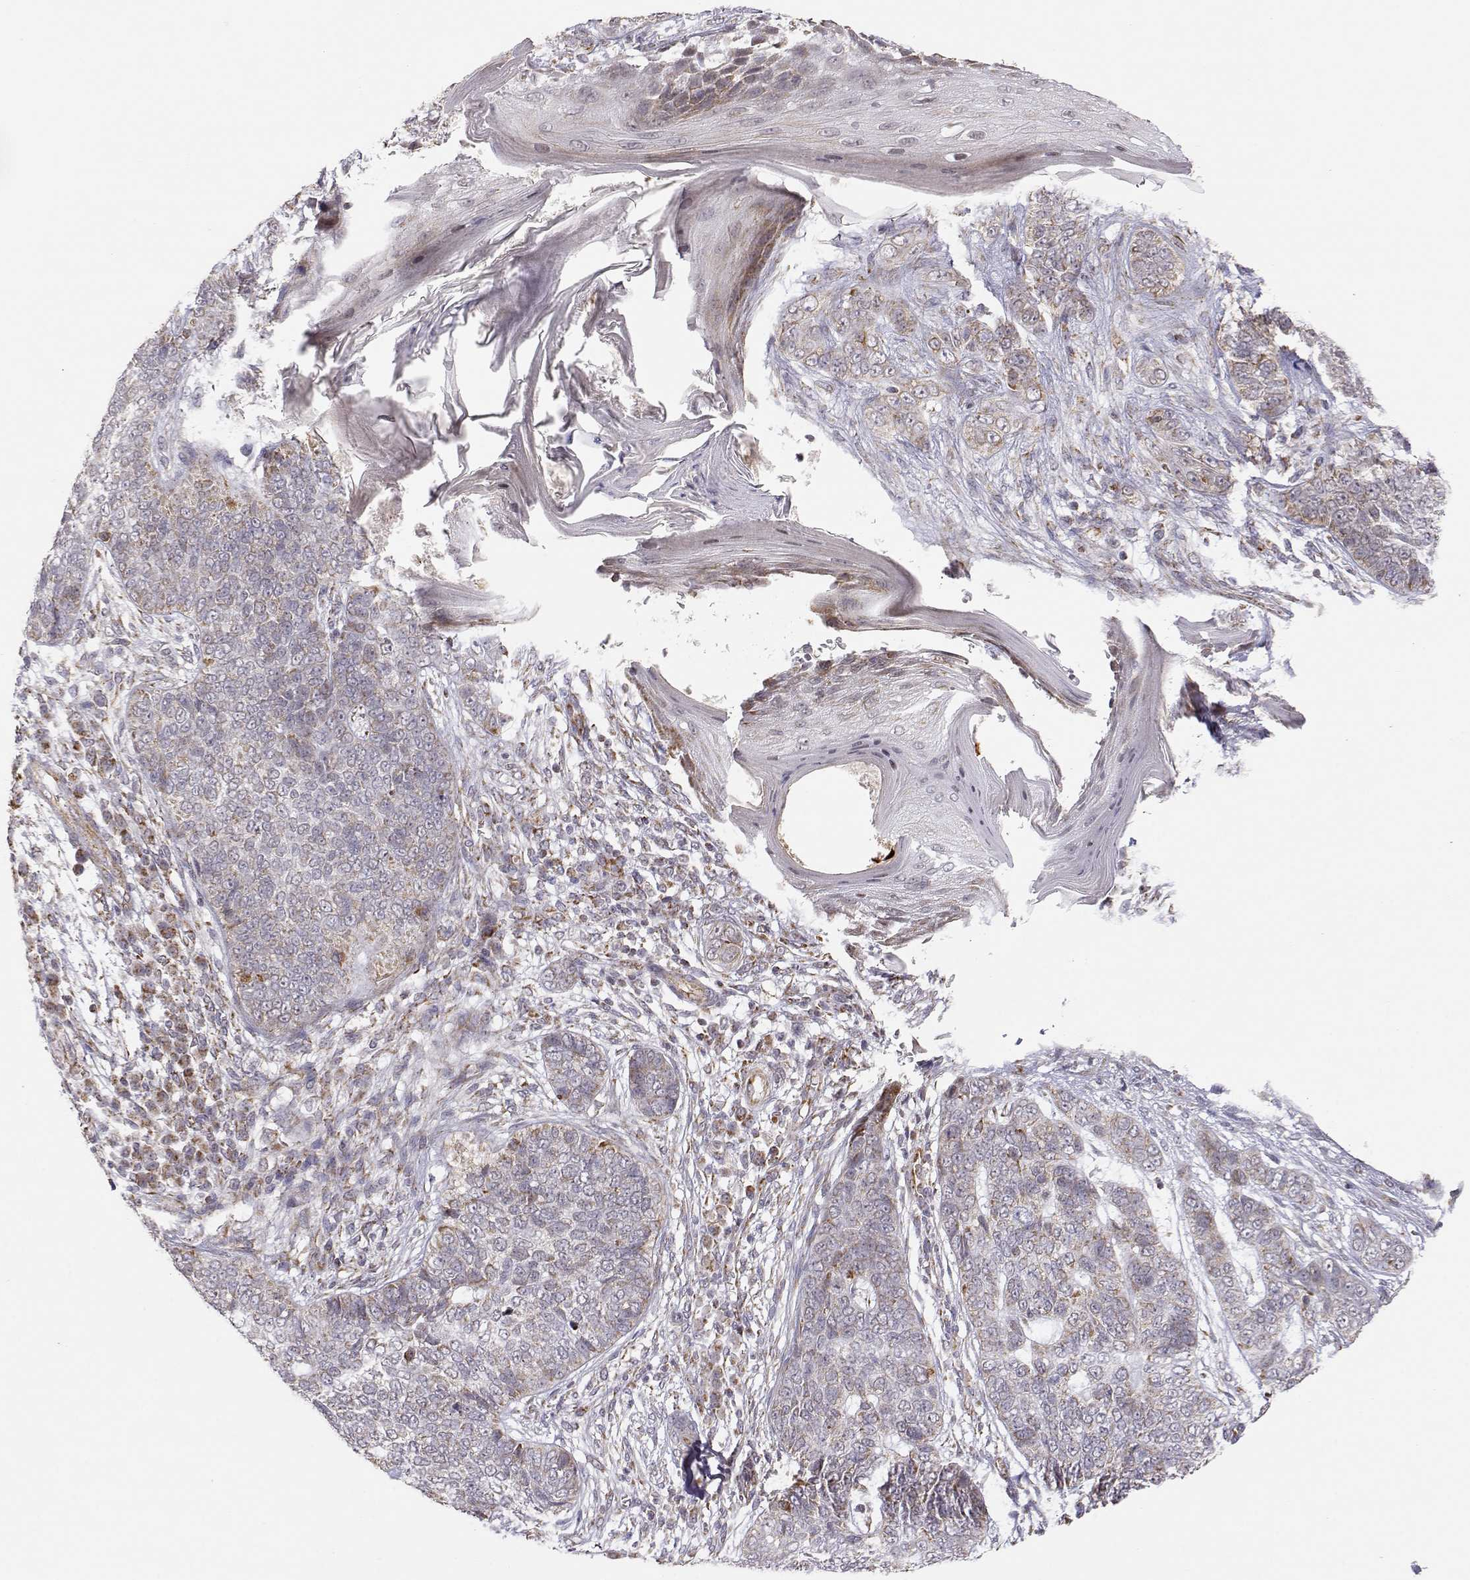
{"staining": {"intensity": "weak", "quantity": ">75%", "location": "cytoplasmic/membranous"}, "tissue": "skin cancer", "cell_type": "Tumor cells", "image_type": "cancer", "snomed": [{"axis": "morphology", "description": "Basal cell carcinoma"}, {"axis": "topography", "description": "Skin"}], "caption": "Skin cancer (basal cell carcinoma) was stained to show a protein in brown. There is low levels of weak cytoplasmic/membranous staining in about >75% of tumor cells.", "gene": "EXOG", "patient": {"sex": "female", "age": 69}}